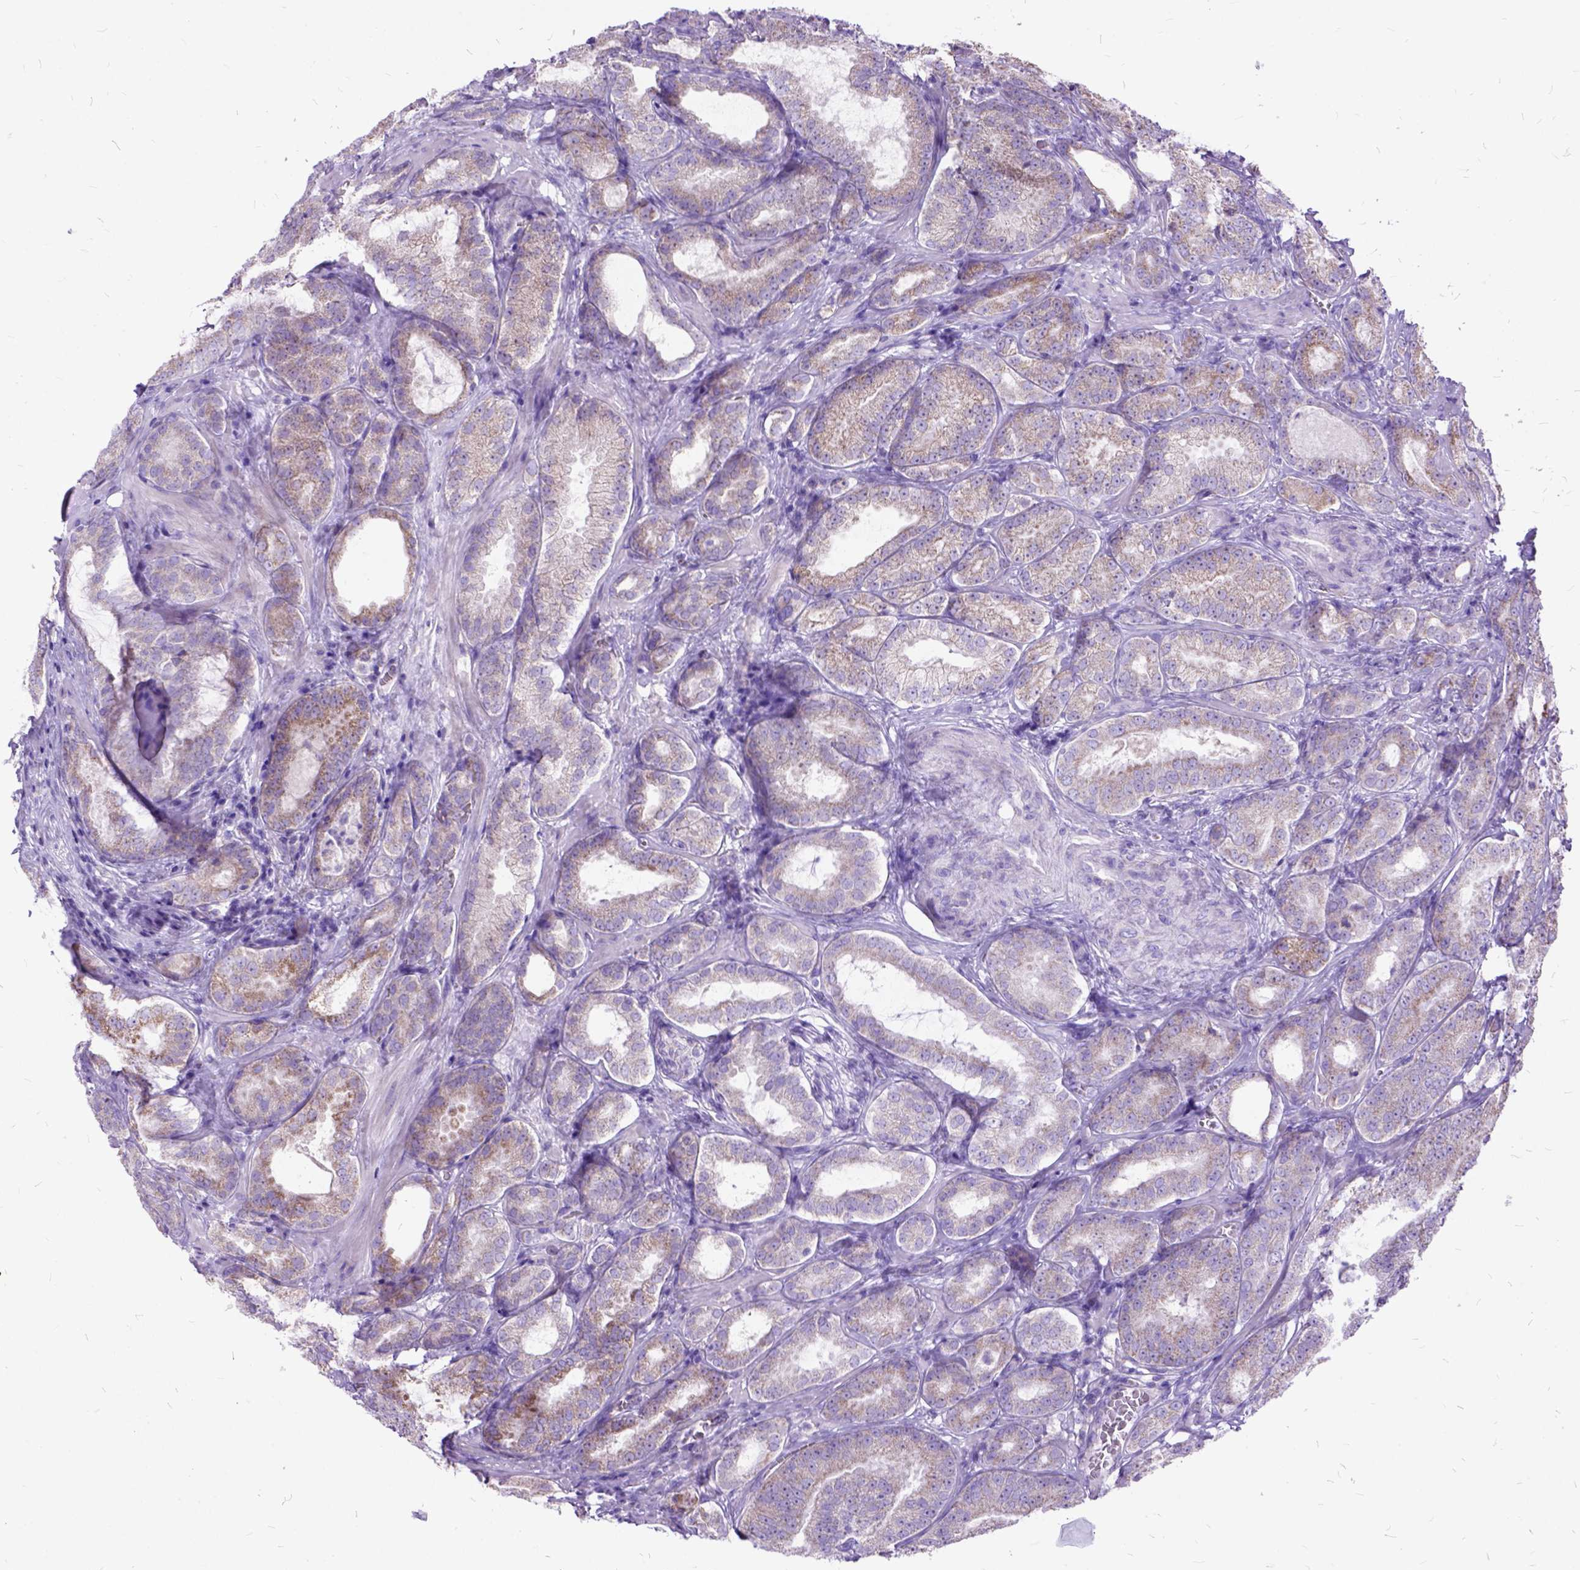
{"staining": {"intensity": "weak", "quantity": "<25%", "location": "cytoplasmic/membranous"}, "tissue": "prostate cancer", "cell_type": "Tumor cells", "image_type": "cancer", "snomed": [{"axis": "morphology", "description": "Adenocarcinoma, High grade"}, {"axis": "topography", "description": "Prostate"}], "caption": "Adenocarcinoma (high-grade) (prostate) was stained to show a protein in brown. There is no significant positivity in tumor cells.", "gene": "CTAG2", "patient": {"sex": "male", "age": 64}}